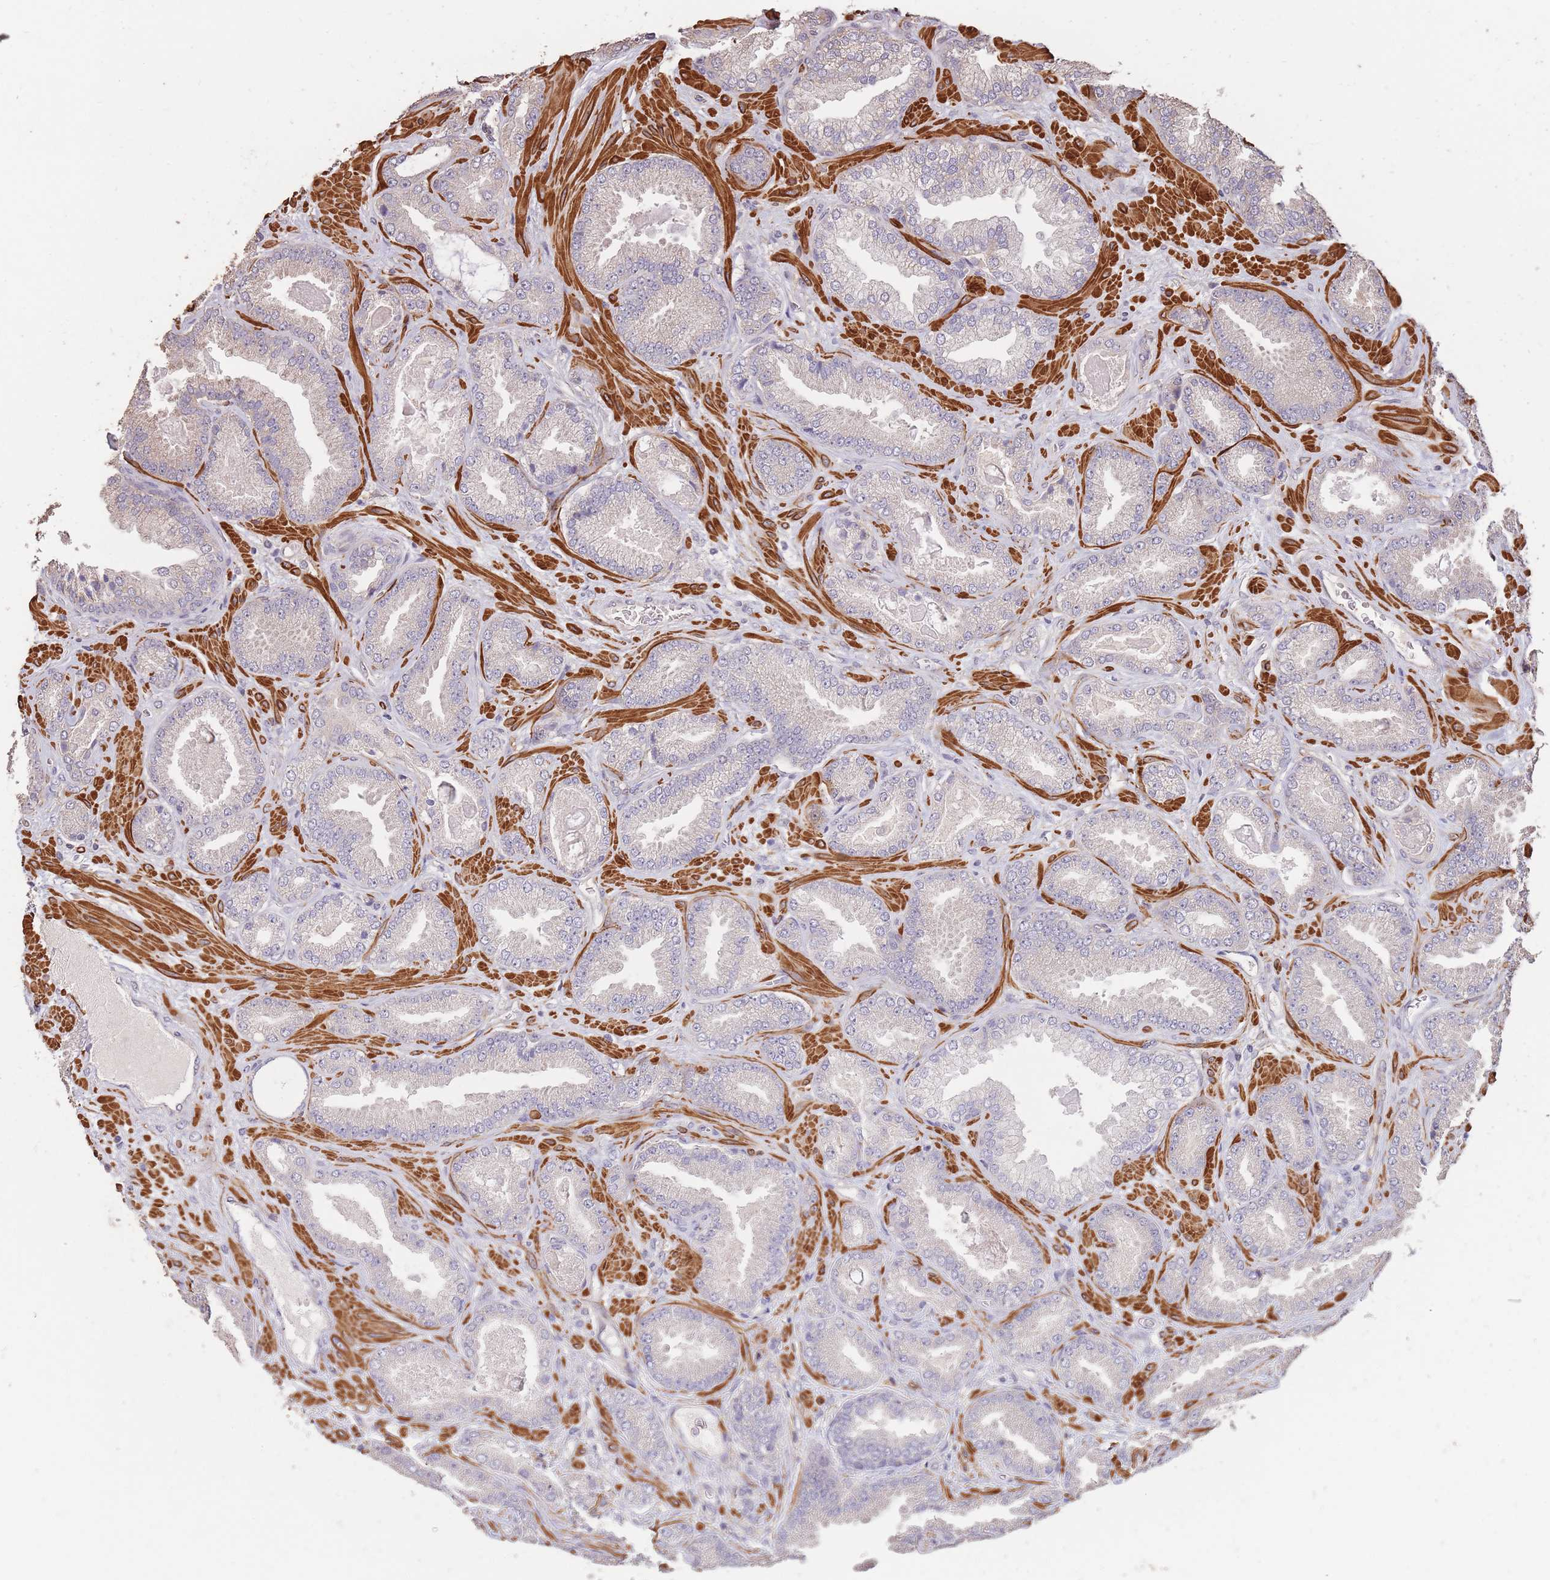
{"staining": {"intensity": "negative", "quantity": "none", "location": "none"}, "tissue": "prostate cancer", "cell_type": "Tumor cells", "image_type": "cancer", "snomed": [{"axis": "morphology", "description": "Adenocarcinoma, Low grade"}, {"axis": "topography", "description": "Prostate"}], "caption": "Tumor cells are negative for brown protein staining in prostate adenocarcinoma (low-grade). Nuclei are stained in blue.", "gene": "NLRC4", "patient": {"sex": "male", "age": 62}}